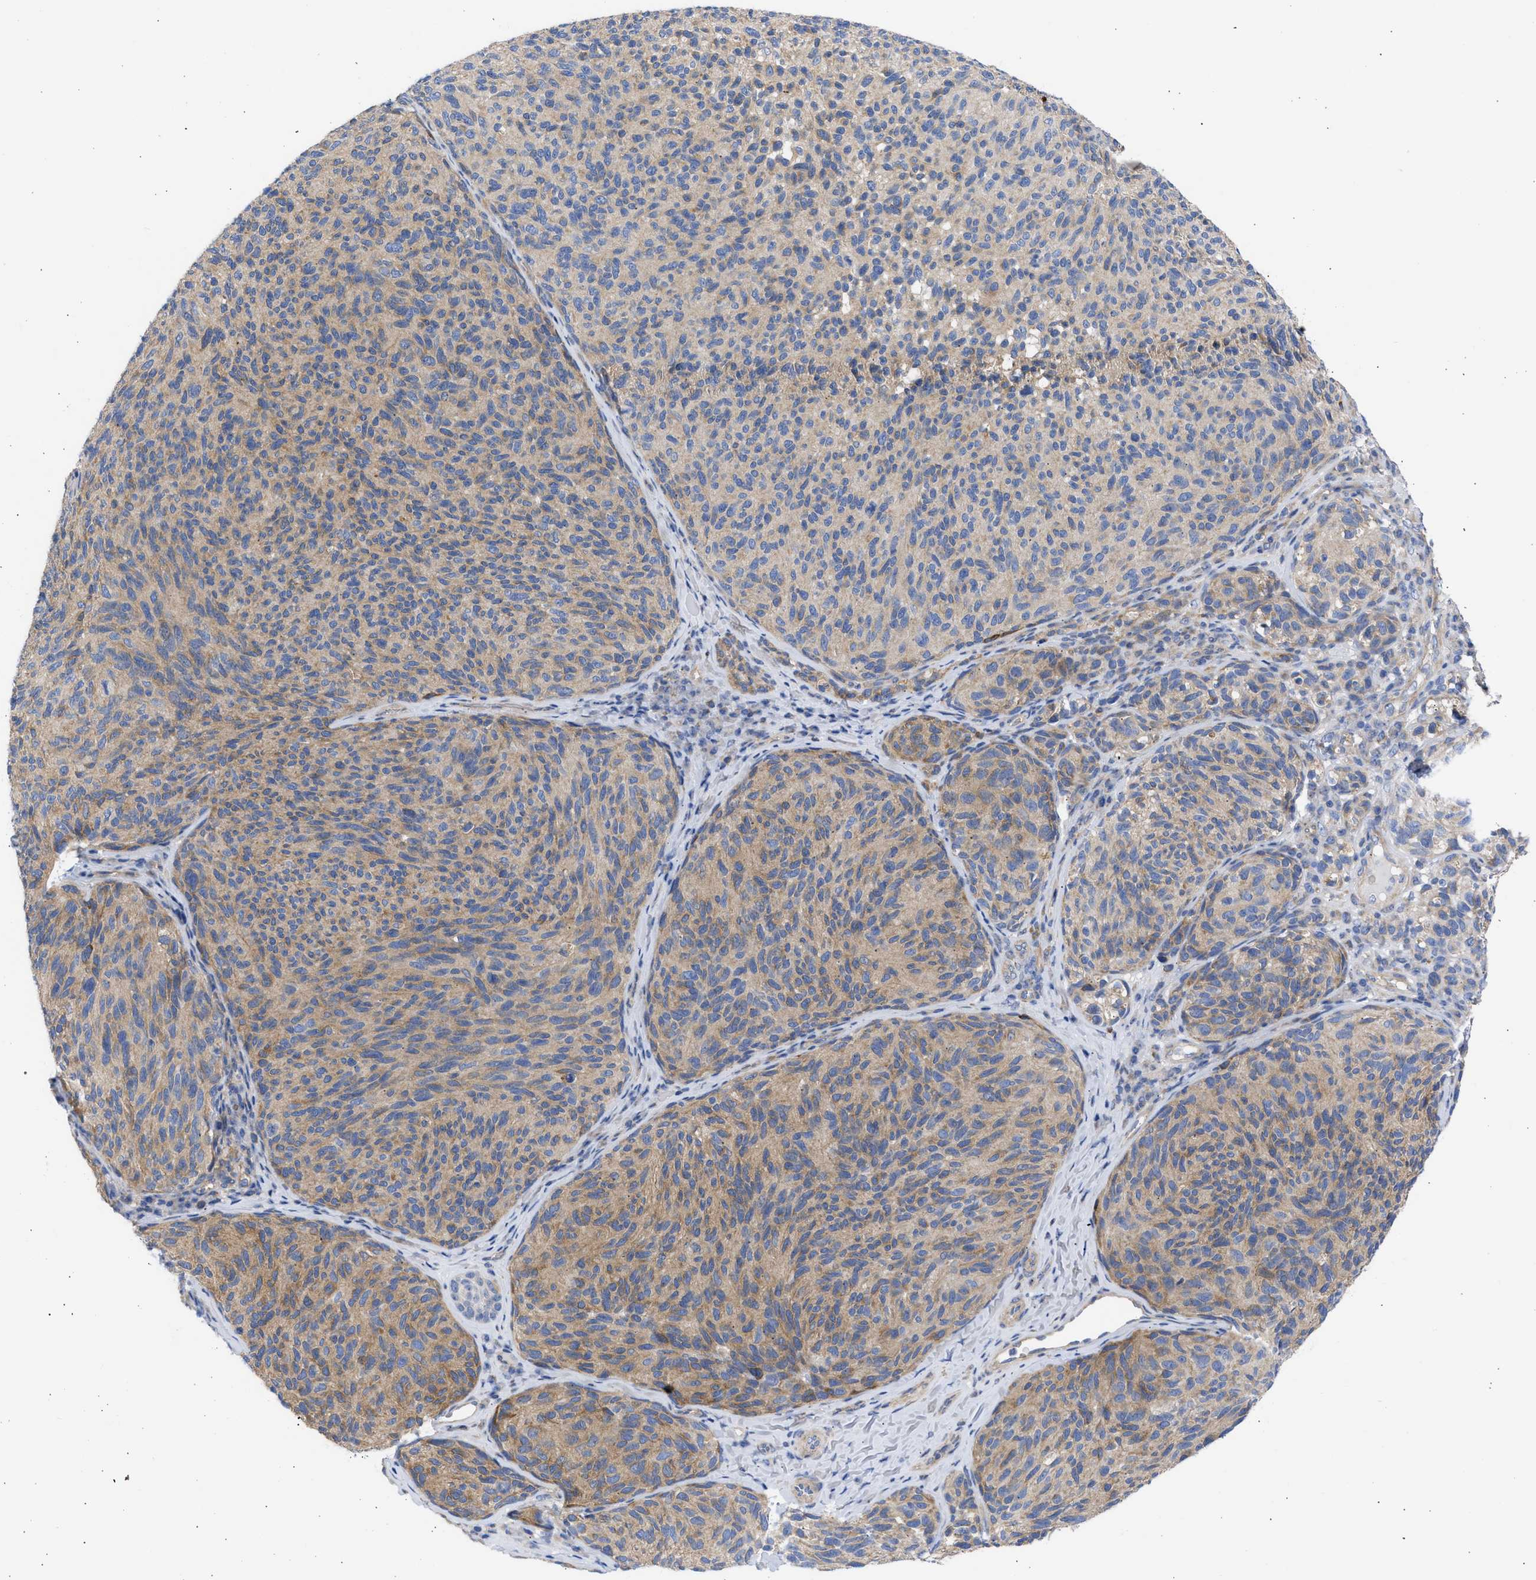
{"staining": {"intensity": "moderate", "quantity": ">75%", "location": "cytoplasmic/membranous"}, "tissue": "melanoma", "cell_type": "Tumor cells", "image_type": "cancer", "snomed": [{"axis": "morphology", "description": "Malignant melanoma, NOS"}, {"axis": "topography", "description": "Skin"}], "caption": "The immunohistochemical stain shows moderate cytoplasmic/membranous staining in tumor cells of malignant melanoma tissue. Nuclei are stained in blue.", "gene": "BTG3", "patient": {"sex": "female", "age": 73}}